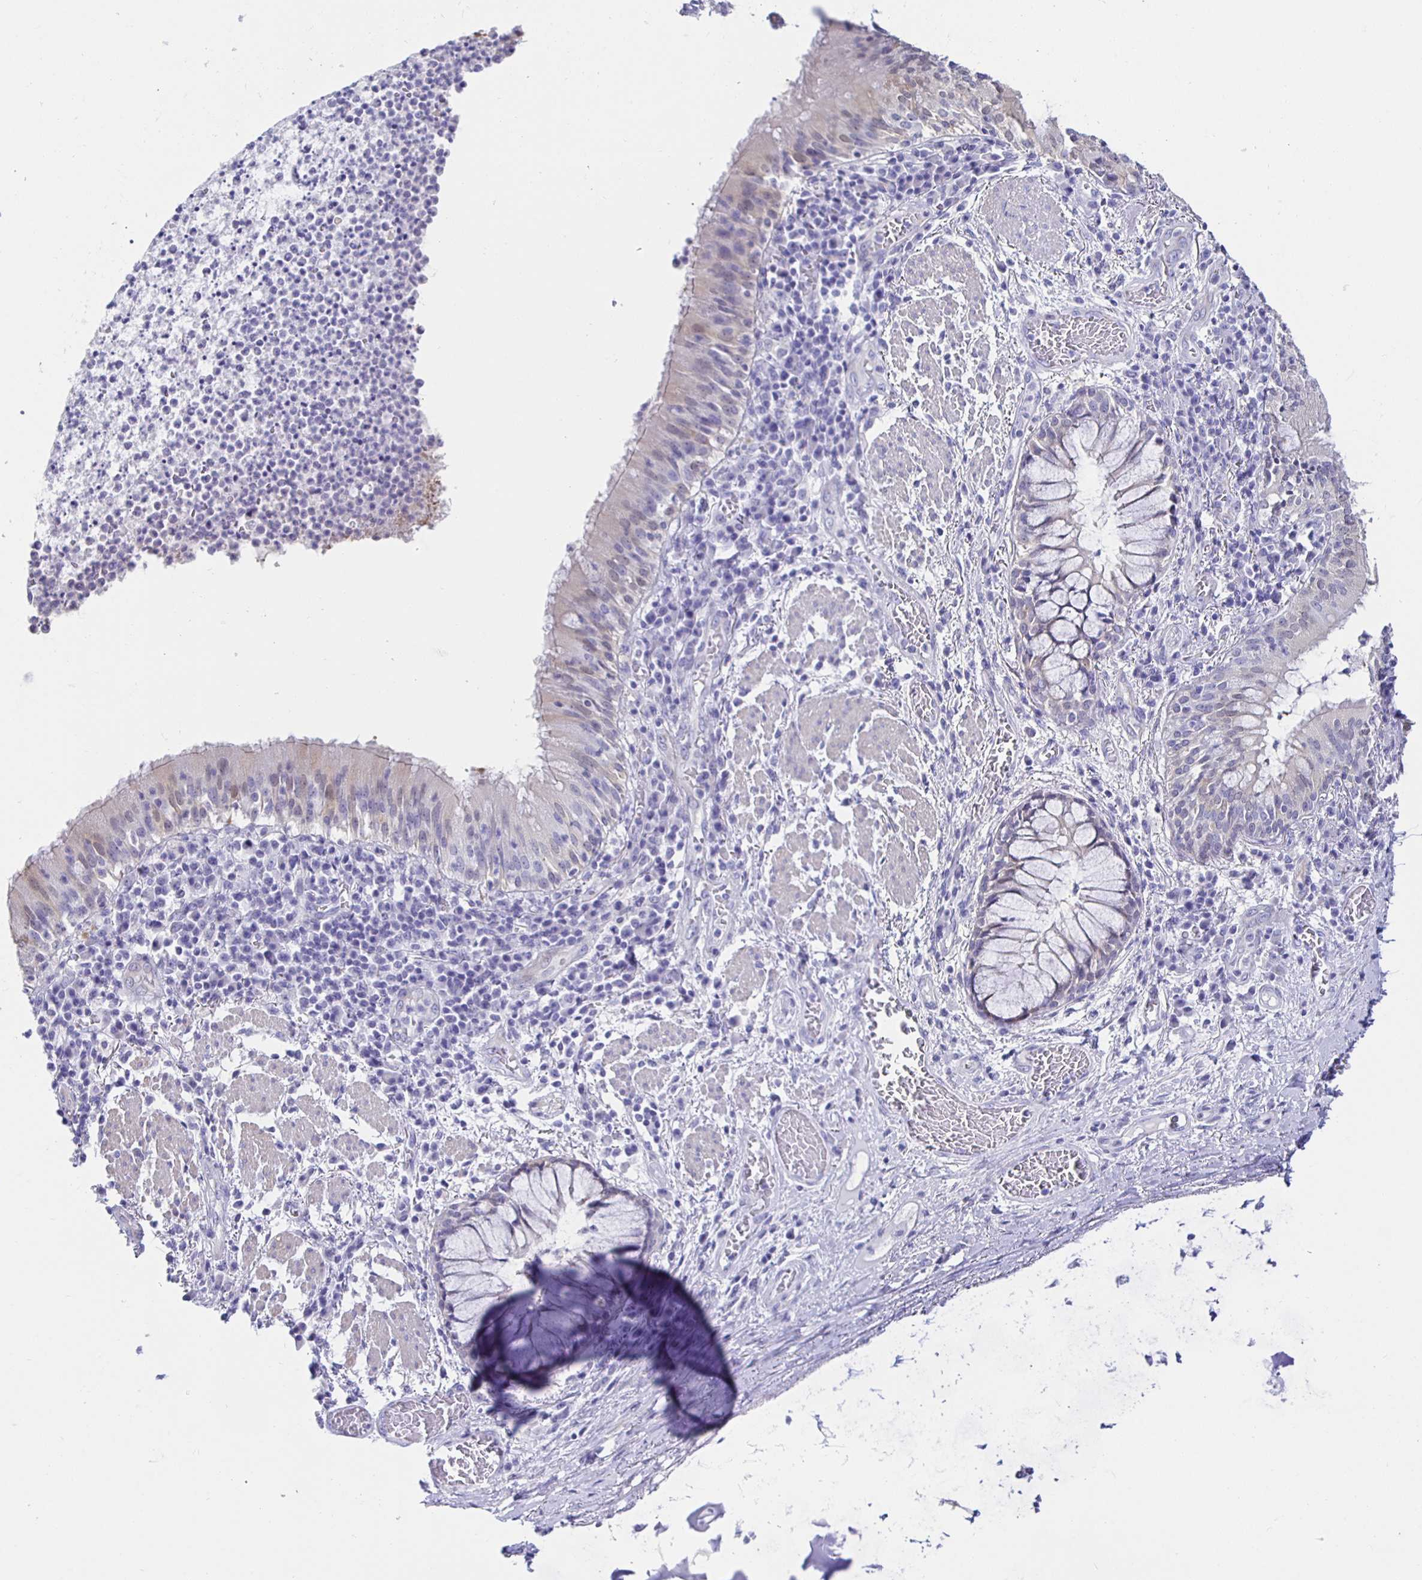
{"staining": {"intensity": "weak", "quantity": "<25%", "location": "cytoplasmic/membranous"}, "tissue": "bronchus", "cell_type": "Respiratory epithelial cells", "image_type": "normal", "snomed": [{"axis": "morphology", "description": "Normal tissue, NOS"}, {"axis": "topography", "description": "Lymph node"}, {"axis": "topography", "description": "Bronchus"}], "caption": "This image is of normal bronchus stained with IHC to label a protein in brown with the nuclei are counter-stained blue. There is no positivity in respiratory epithelial cells.", "gene": "HSPA4L", "patient": {"sex": "male", "age": 56}}